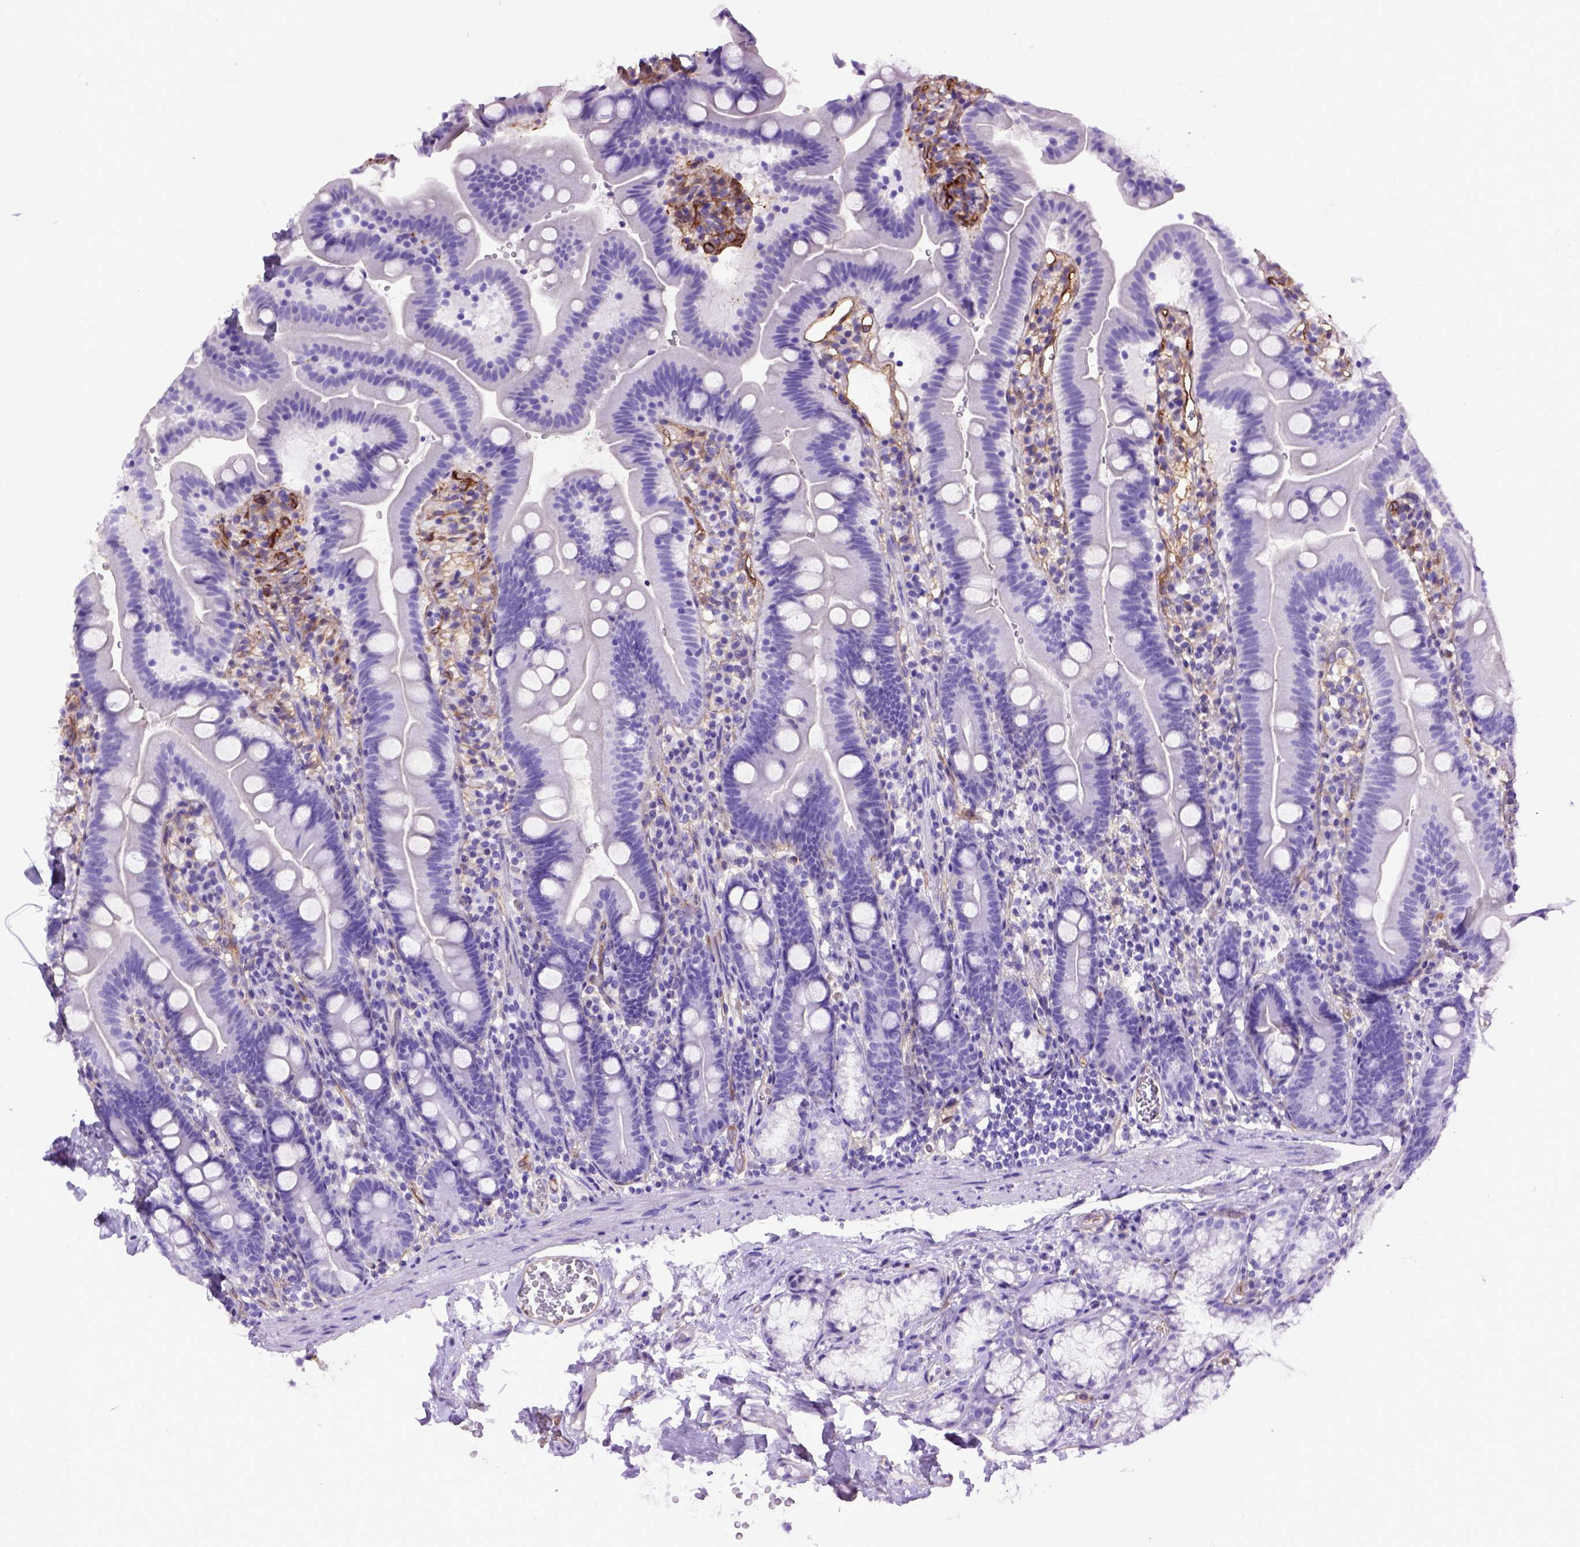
{"staining": {"intensity": "negative", "quantity": "none", "location": "none"}, "tissue": "duodenum", "cell_type": "Glandular cells", "image_type": "normal", "snomed": [{"axis": "morphology", "description": "Normal tissue, NOS"}, {"axis": "topography", "description": "Duodenum"}], "caption": "An image of duodenum stained for a protein displays no brown staining in glandular cells. (Stains: DAB IHC with hematoxylin counter stain, Microscopy: brightfield microscopy at high magnification).", "gene": "ENG", "patient": {"sex": "female", "age": 67}}